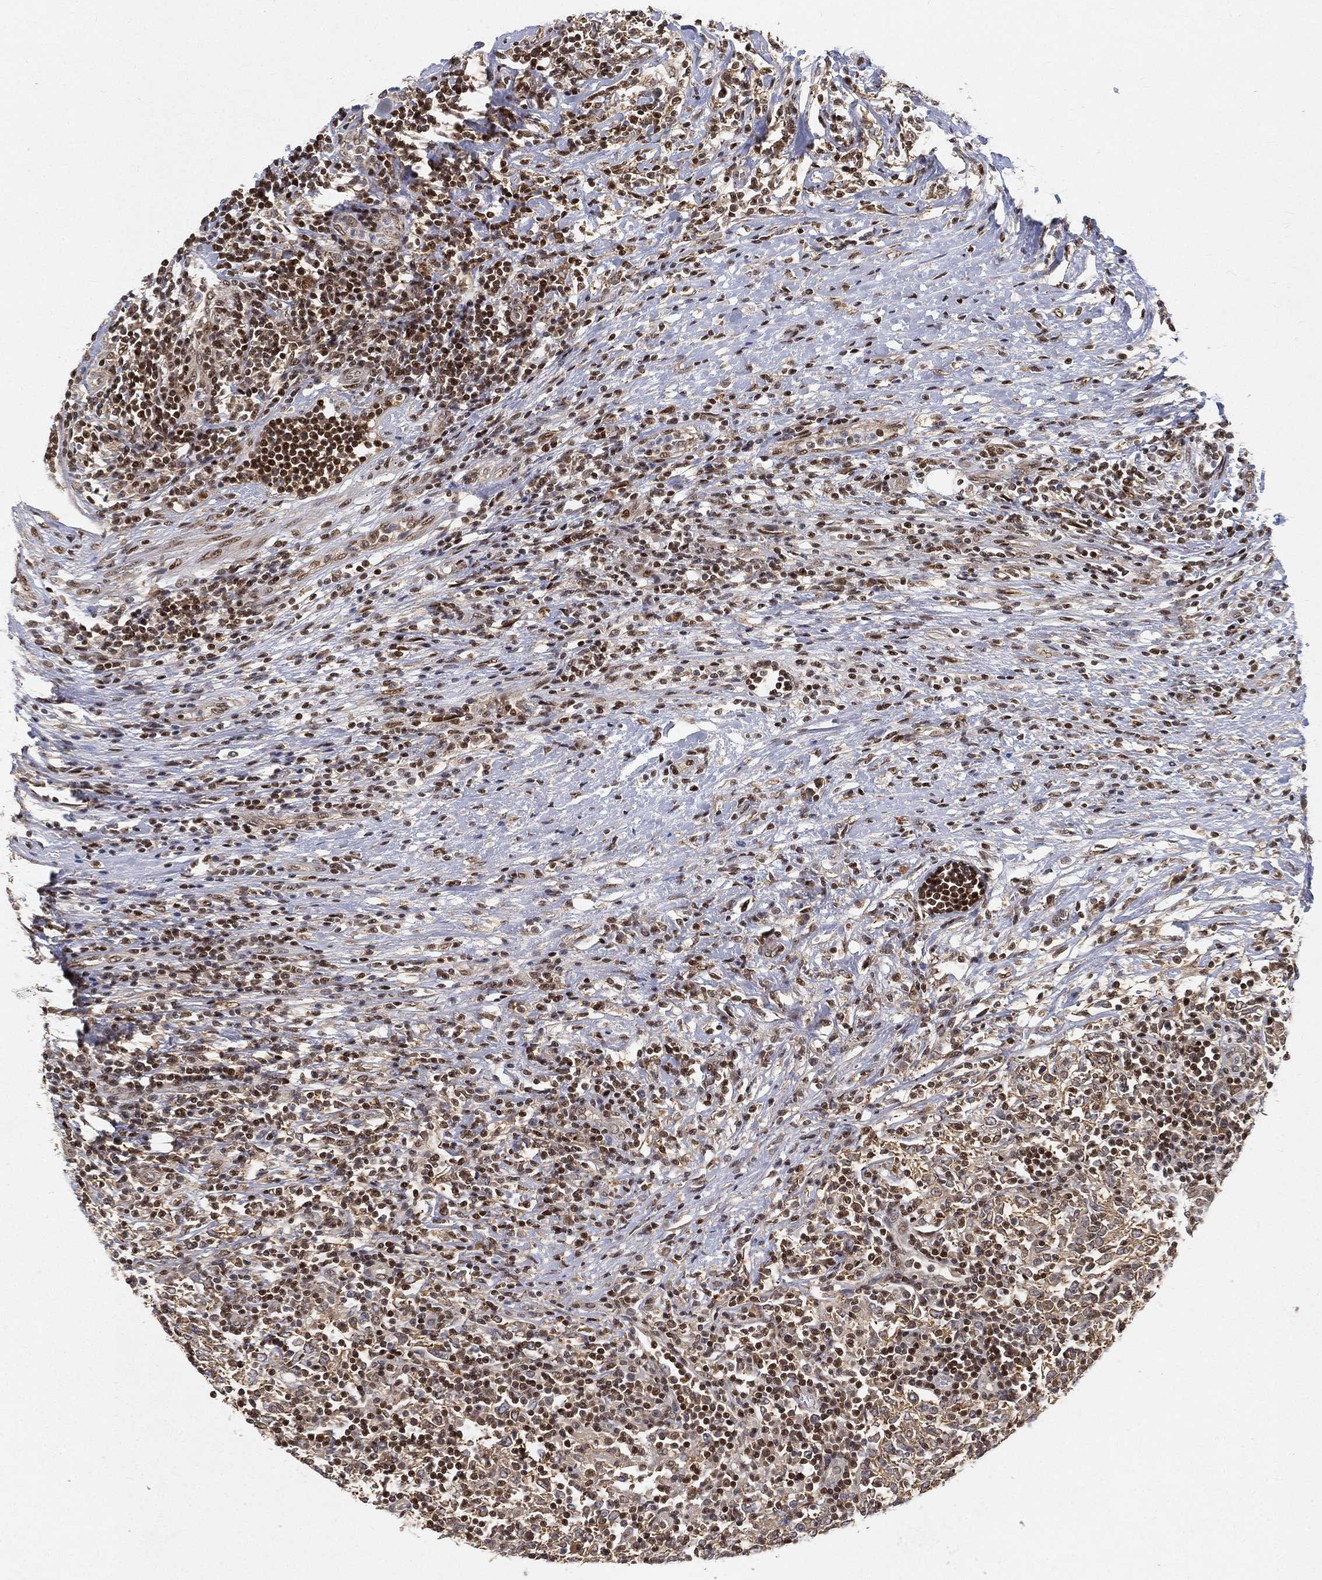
{"staining": {"intensity": "strong", "quantity": "25%-75%", "location": "nuclear"}, "tissue": "lymphoma", "cell_type": "Tumor cells", "image_type": "cancer", "snomed": [{"axis": "morphology", "description": "Malignant lymphoma, non-Hodgkin's type, High grade"}, {"axis": "topography", "description": "Lymph node"}], "caption": "High-power microscopy captured an IHC image of lymphoma, revealing strong nuclear expression in about 25%-75% of tumor cells.", "gene": "CRTC3", "patient": {"sex": "female", "age": 84}}